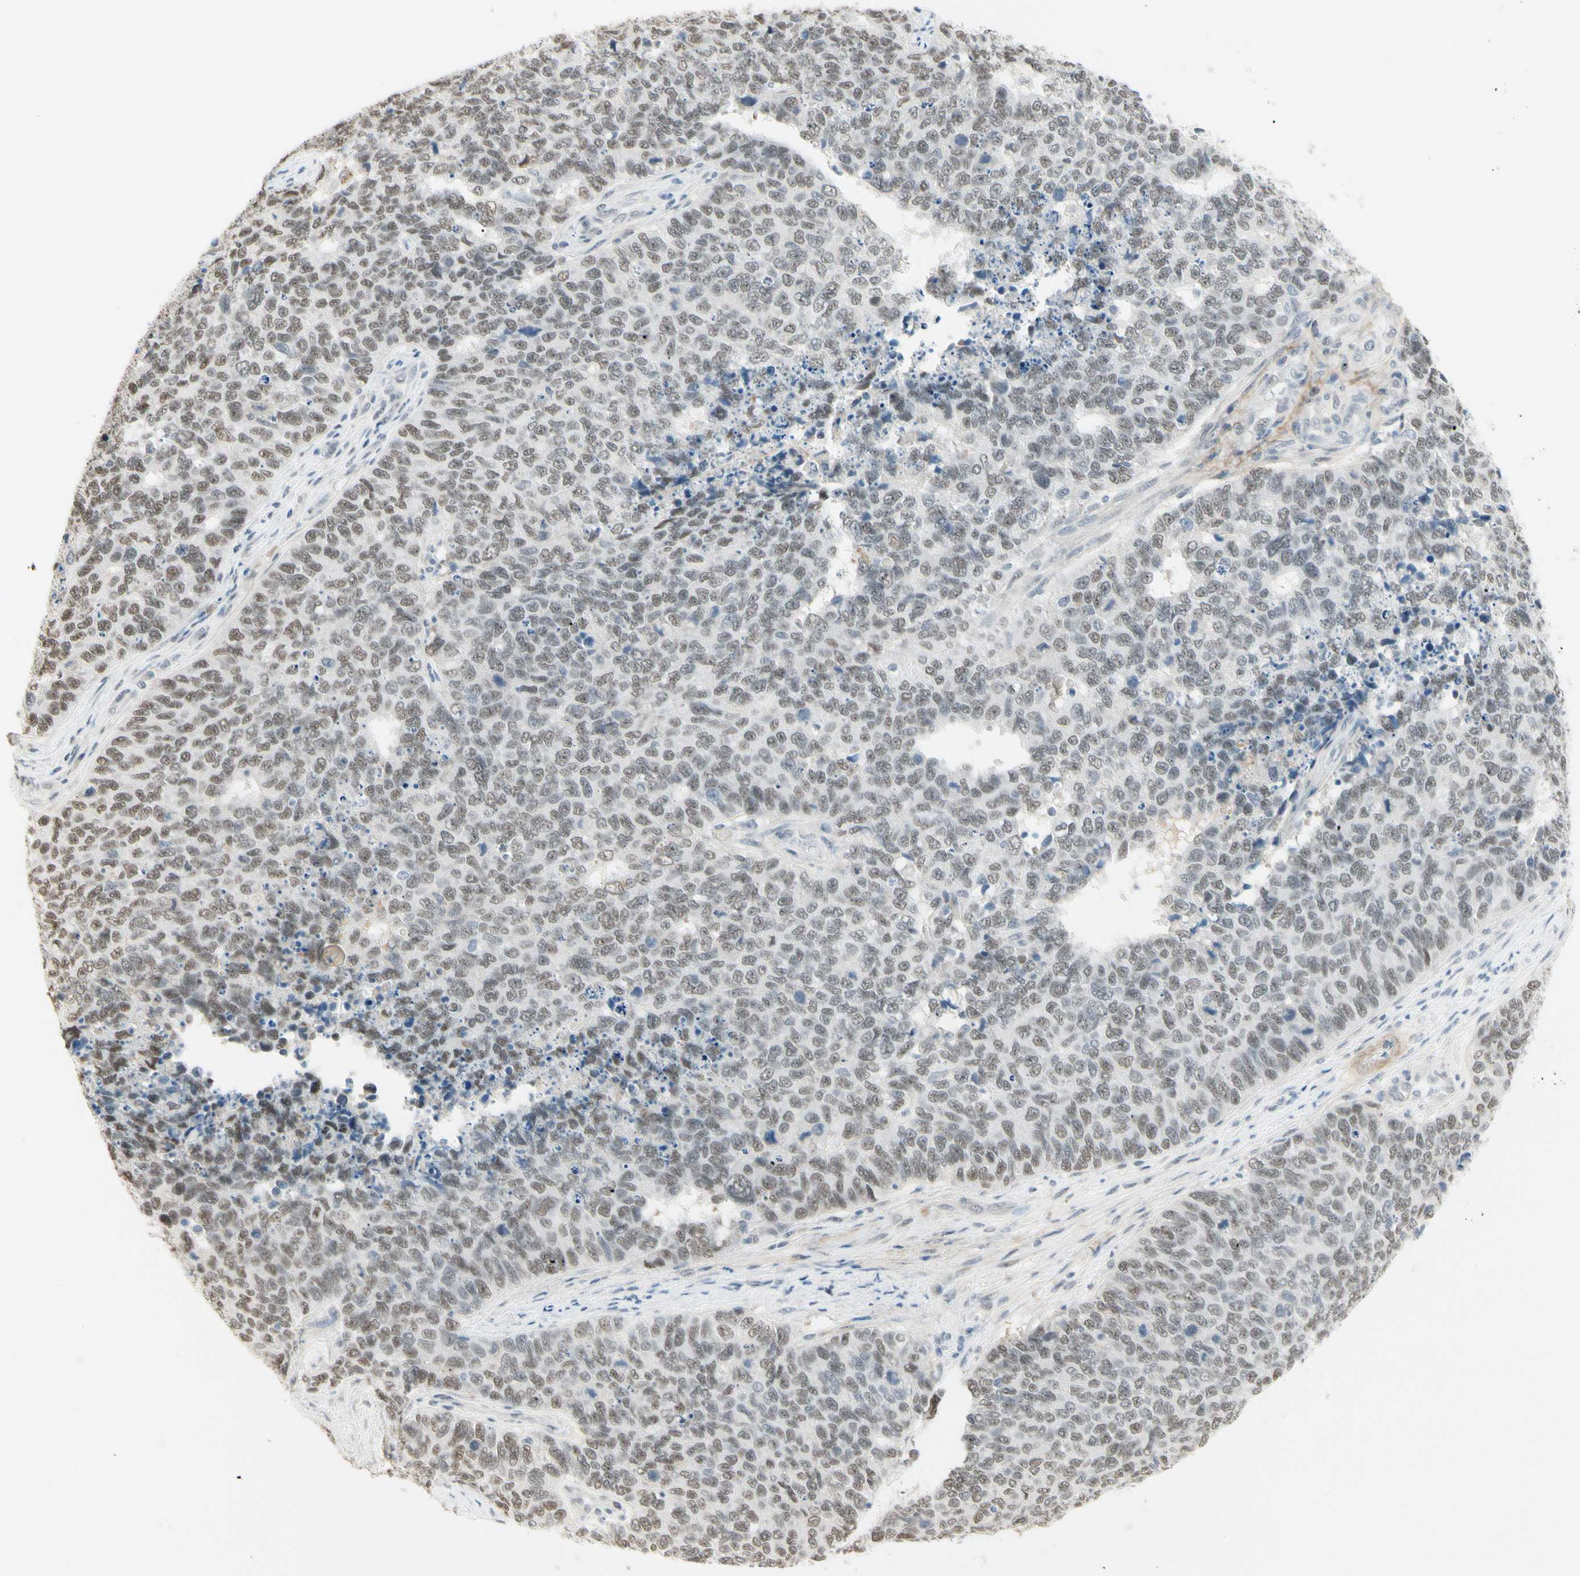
{"staining": {"intensity": "weak", "quantity": ">75%", "location": "nuclear"}, "tissue": "cervical cancer", "cell_type": "Tumor cells", "image_type": "cancer", "snomed": [{"axis": "morphology", "description": "Squamous cell carcinoma, NOS"}, {"axis": "topography", "description": "Cervix"}], "caption": "Protein expression analysis of squamous cell carcinoma (cervical) demonstrates weak nuclear positivity in about >75% of tumor cells.", "gene": "ASPN", "patient": {"sex": "female", "age": 63}}